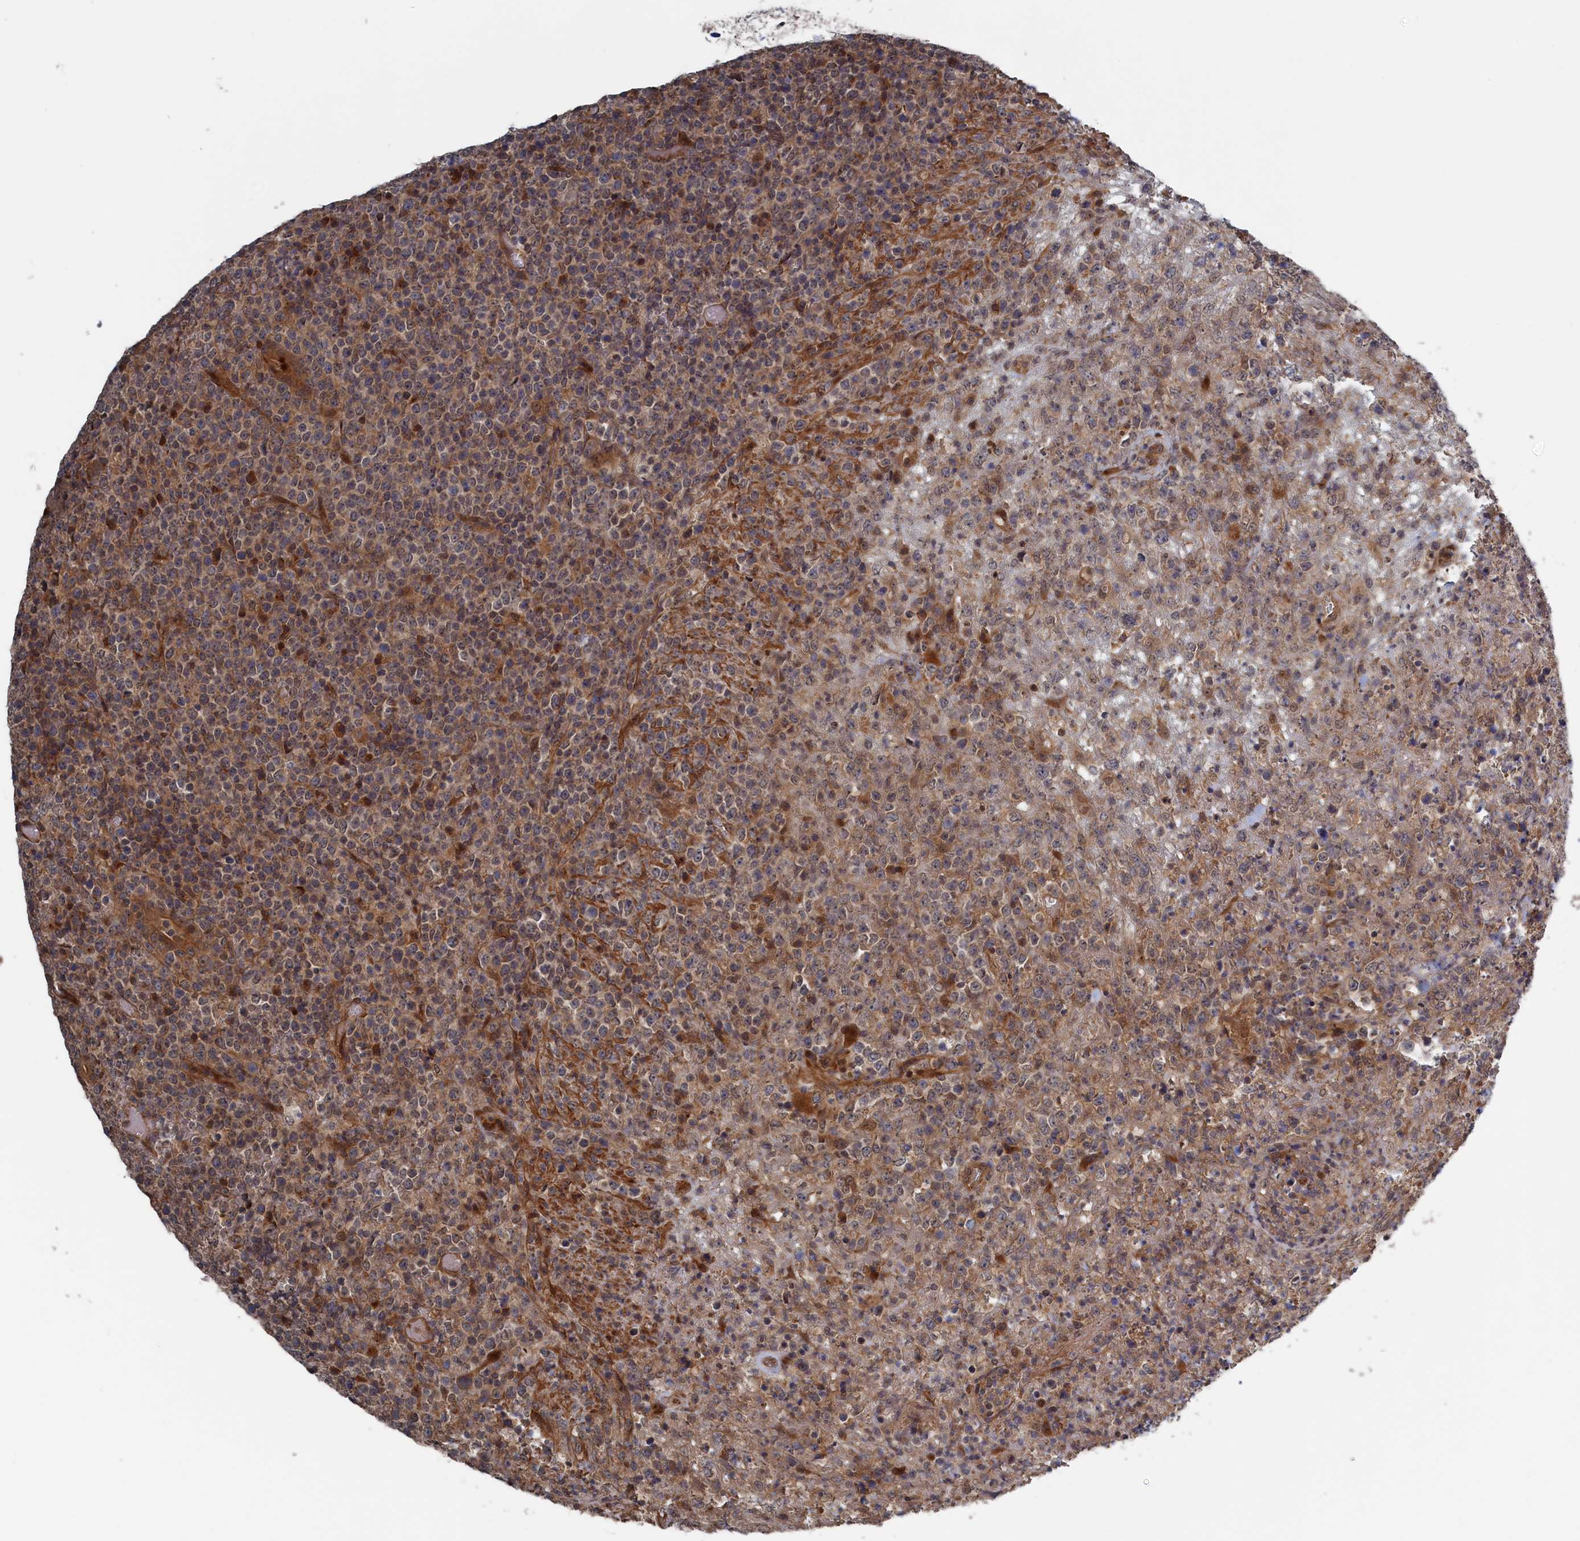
{"staining": {"intensity": "moderate", "quantity": "<25%", "location": "cytoplasmic/membranous,nuclear"}, "tissue": "lymphoma", "cell_type": "Tumor cells", "image_type": "cancer", "snomed": [{"axis": "morphology", "description": "Malignant lymphoma, non-Hodgkin's type, High grade"}, {"axis": "topography", "description": "Colon"}], "caption": "Protein expression analysis of malignant lymphoma, non-Hodgkin's type (high-grade) demonstrates moderate cytoplasmic/membranous and nuclear positivity in approximately <25% of tumor cells. (DAB = brown stain, brightfield microscopy at high magnification).", "gene": "ELOVL6", "patient": {"sex": "female", "age": 53}}